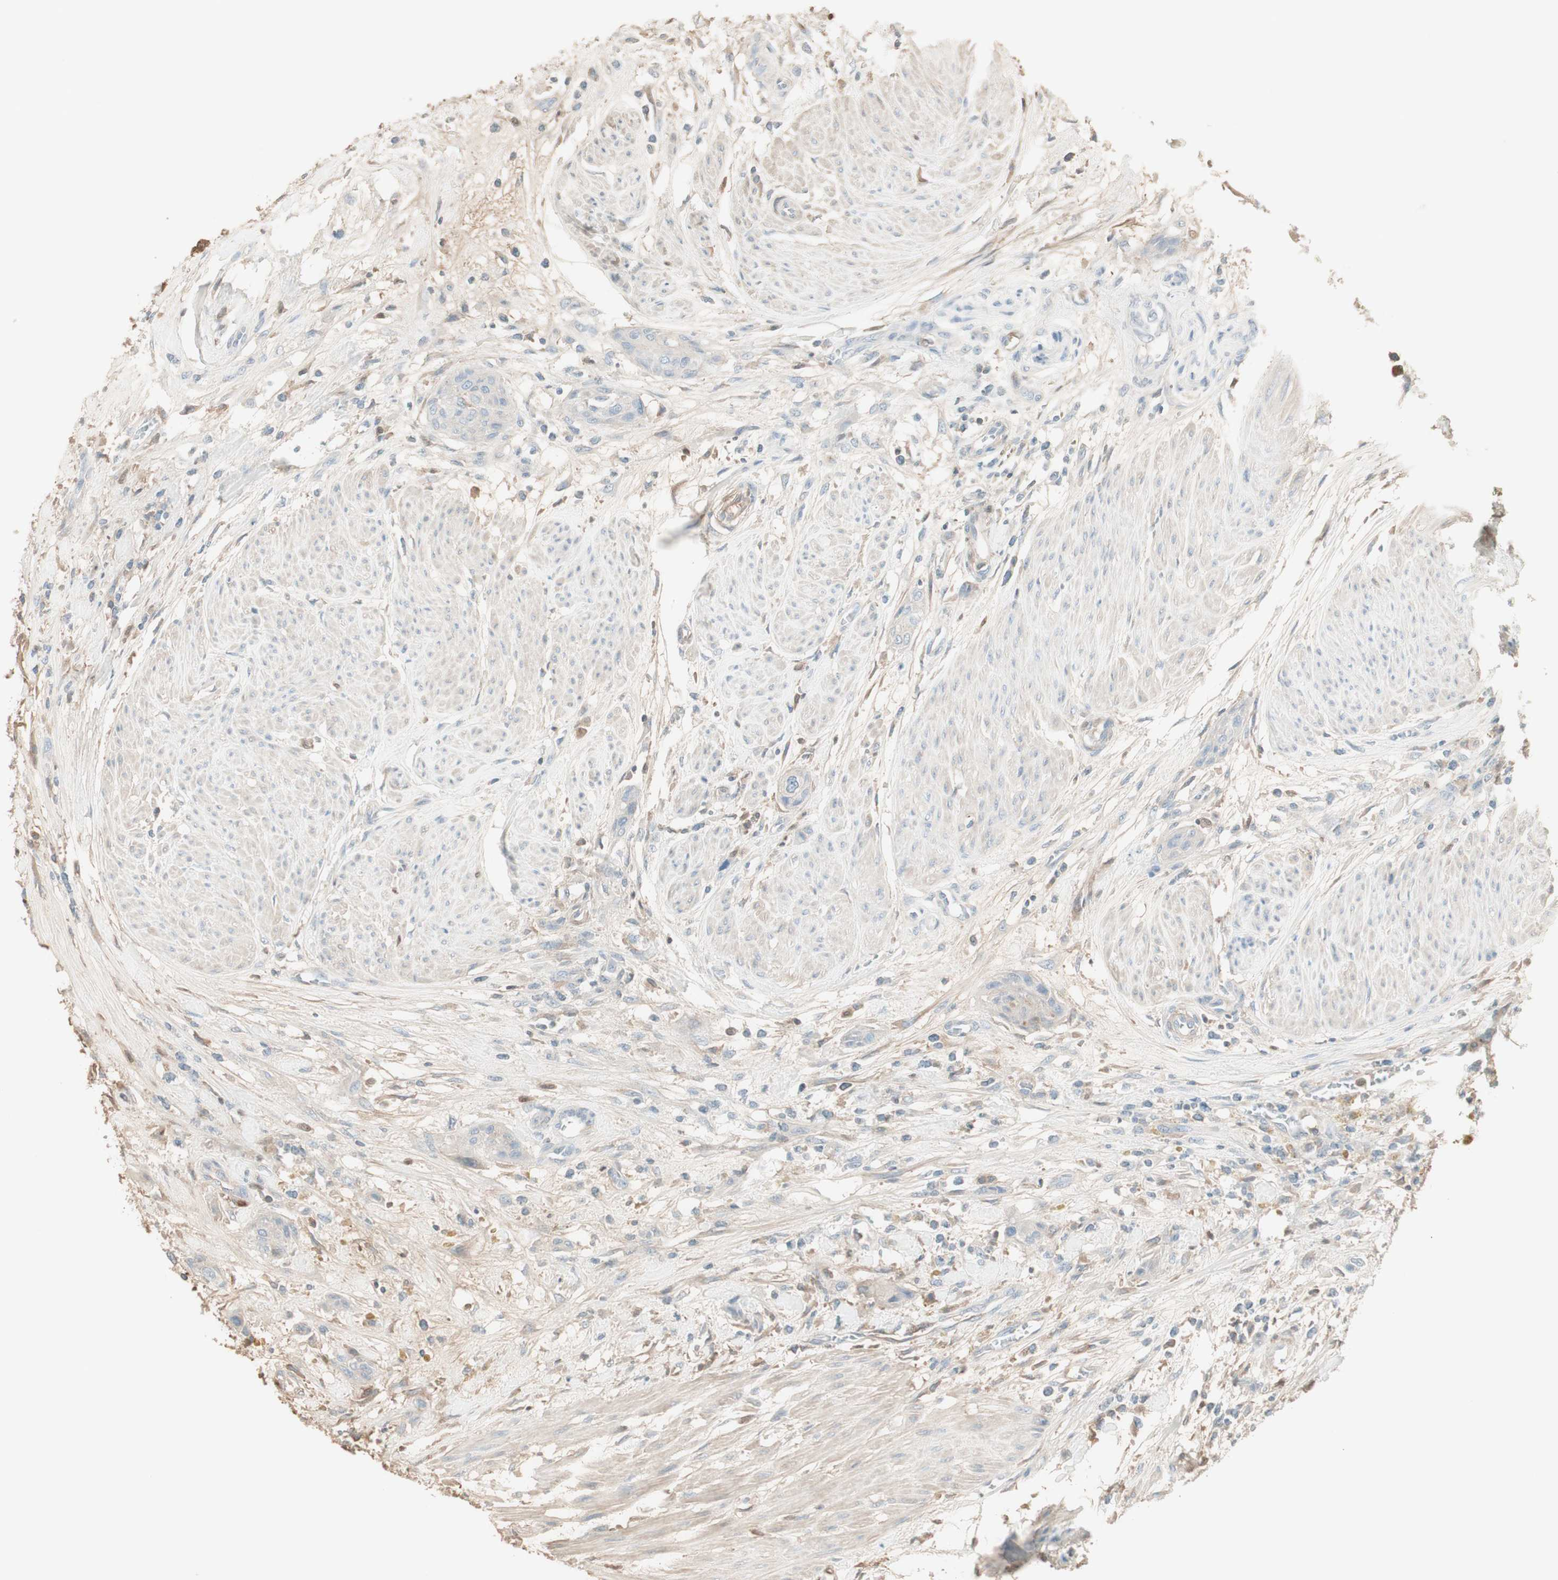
{"staining": {"intensity": "negative", "quantity": "none", "location": "none"}, "tissue": "urothelial cancer", "cell_type": "Tumor cells", "image_type": "cancer", "snomed": [{"axis": "morphology", "description": "Urothelial carcinoma, High grade"}, {"axis": "topography", "description": "Urinary bladder"}], "caption": "Tumor cells are negative for protein expression in human urothelial carcinoma (high-grade).", "gene": "IFNG", "patient": {"sex": "male", "age": 35}}